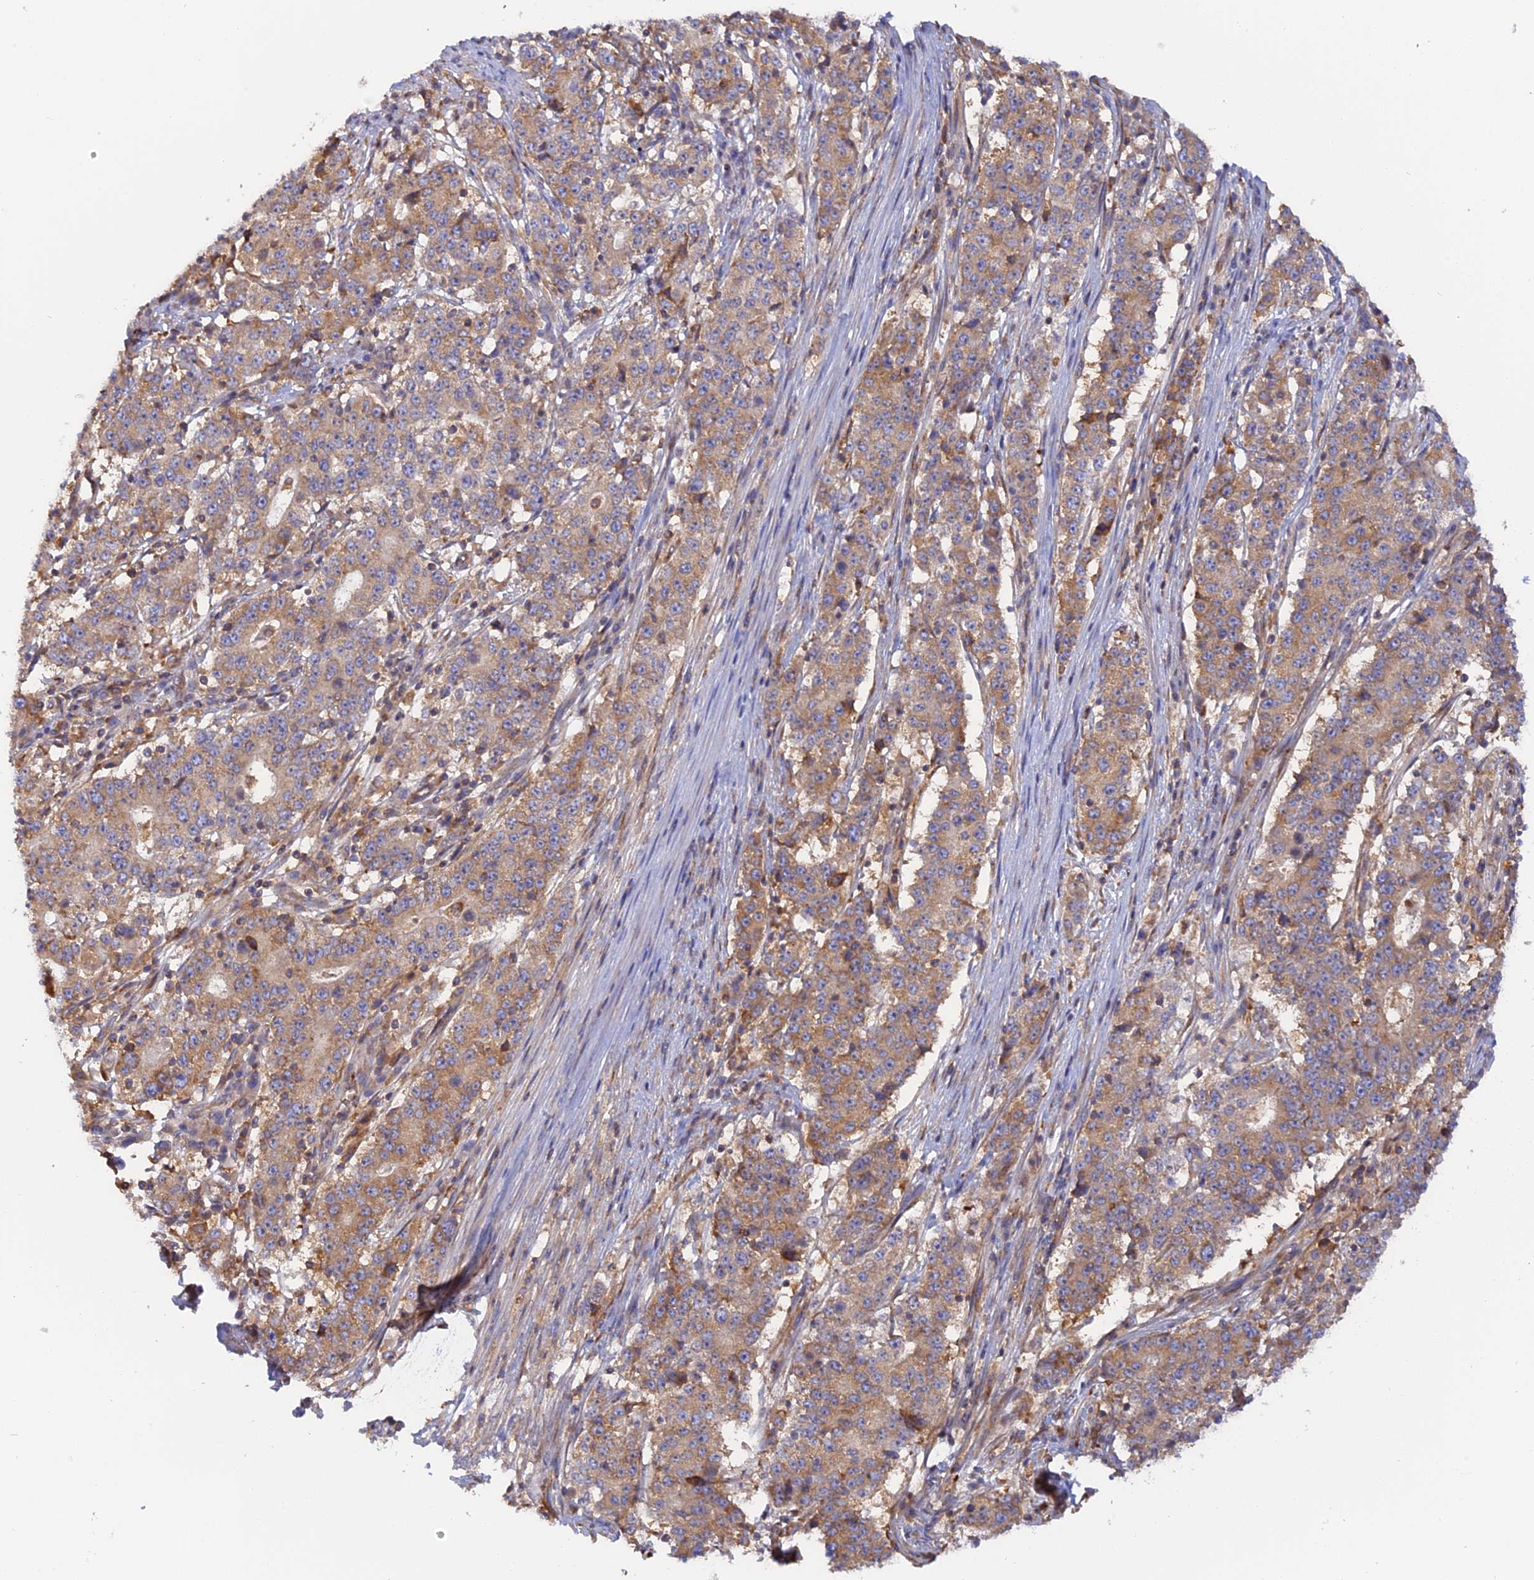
{"staining": {"intensity": "moderate", "quantity": "25%-75%", "location": "cytoplasmic/membranous"}, "tissue": "stomach cancer", "cell_type": "Tumor cells", "image_type": "cancer", "snomed": [{"axis": "morphology", "description": "Adenocarcinoma, NOS"}, {"axis": "topography", "description": "Stomach"}], "caption": "IHC image of neoplastic tissue: human stomach adenocarcinoma stained using immunohistochemistry displays medium levels of moderate protein expression localized specifically in the cytoplasmic/membranous of tumor cells, appearing as a cytoplasmic/membranous brown color.", "gene": "GMIP", "patient": {"sex": "male", "age": 59}}